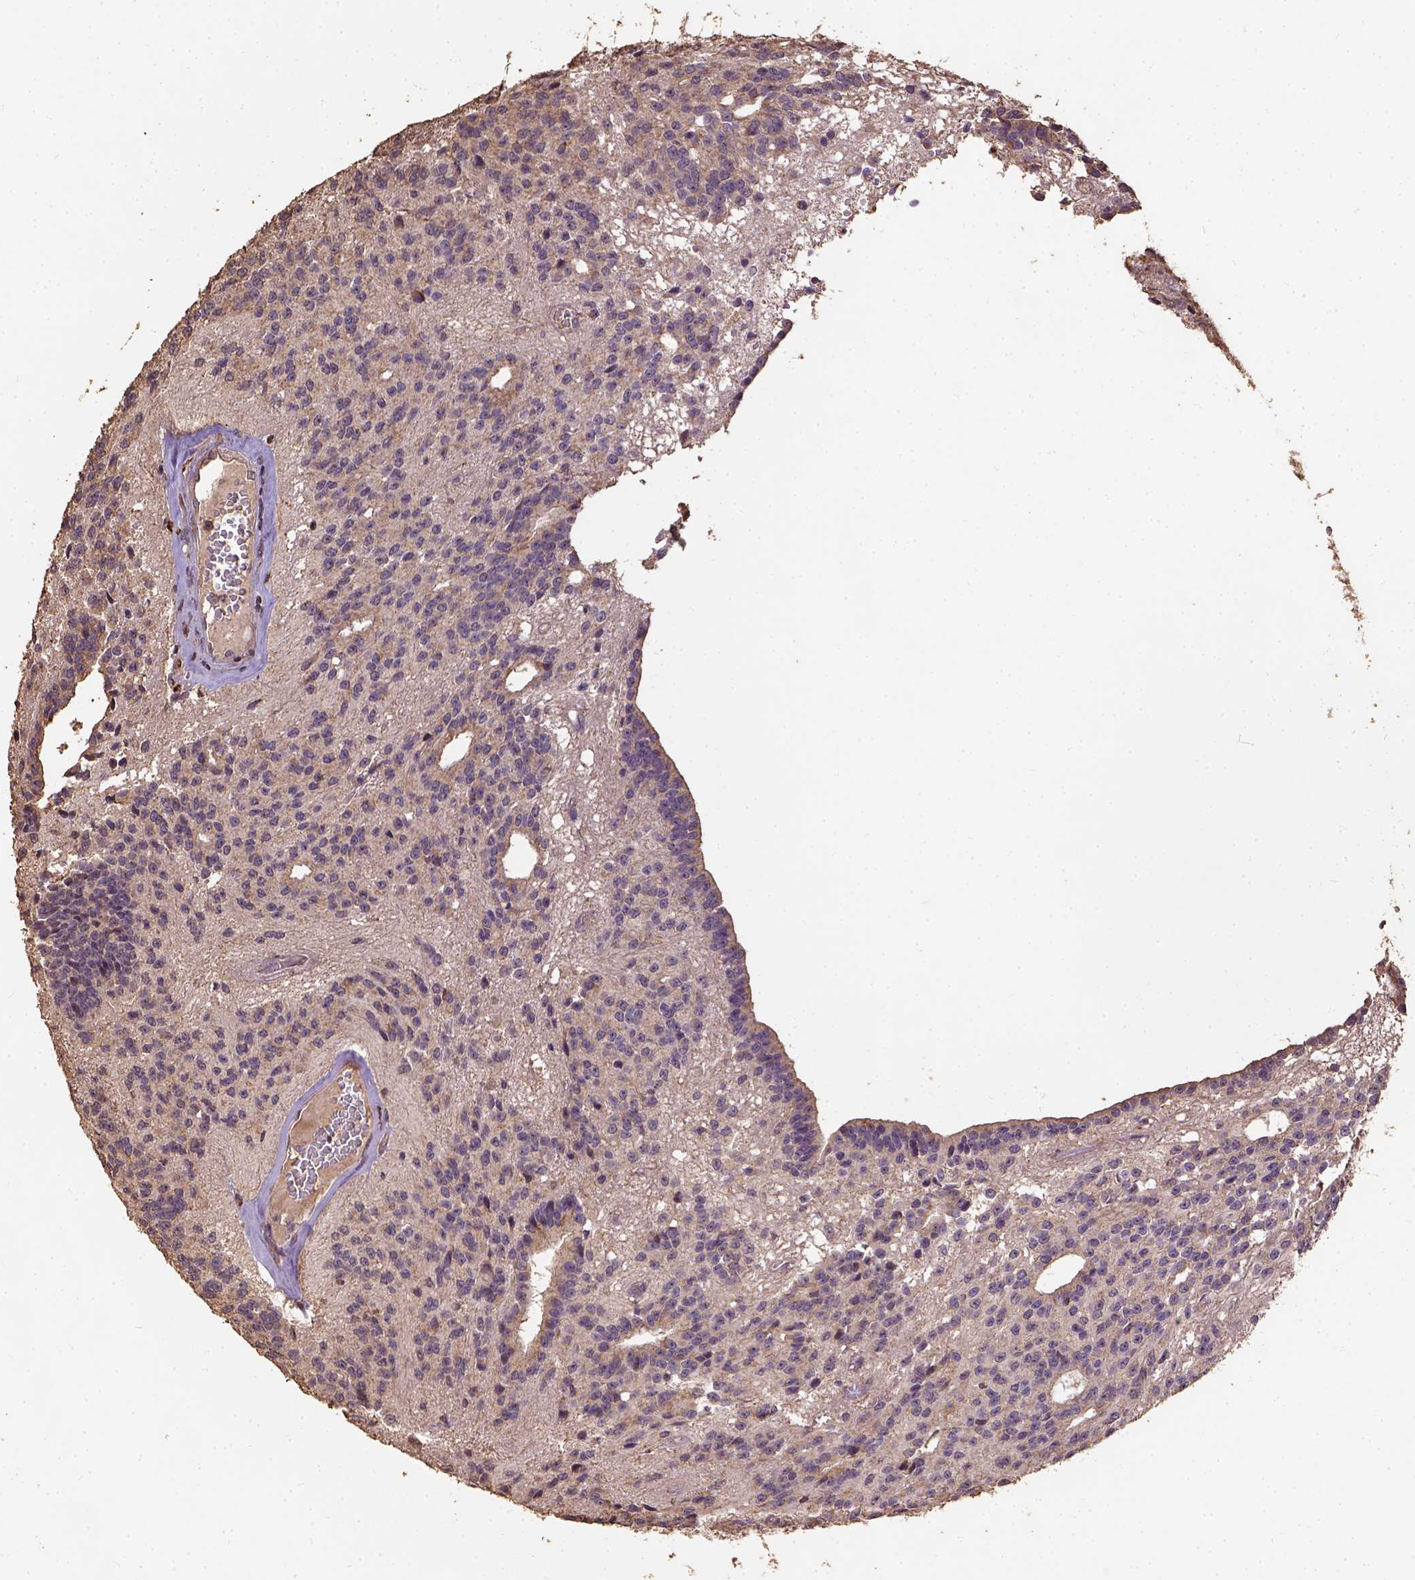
{"staining": {"intensity": "moderate", "quantity": "25%-75%", "location": "cytoplasmic/membranous"}, "tissue": "glioma", "cell_type": "Tumor cells", "image_type": "cancer", "snomed": [{"axis": "morphology", "description": "Glioma, malignant, Low grade"}, {"axis": "topography", "description": "Brain"}], "caption": "High-power microscopy captured an immunohistochemistry image of glioma, revealing moderate cytoplasmic/membranous expression in approximately 25%-75% of tumor cells.", "gene": "ATP1B3", "patient": {"sex": "male", "age": 31}}